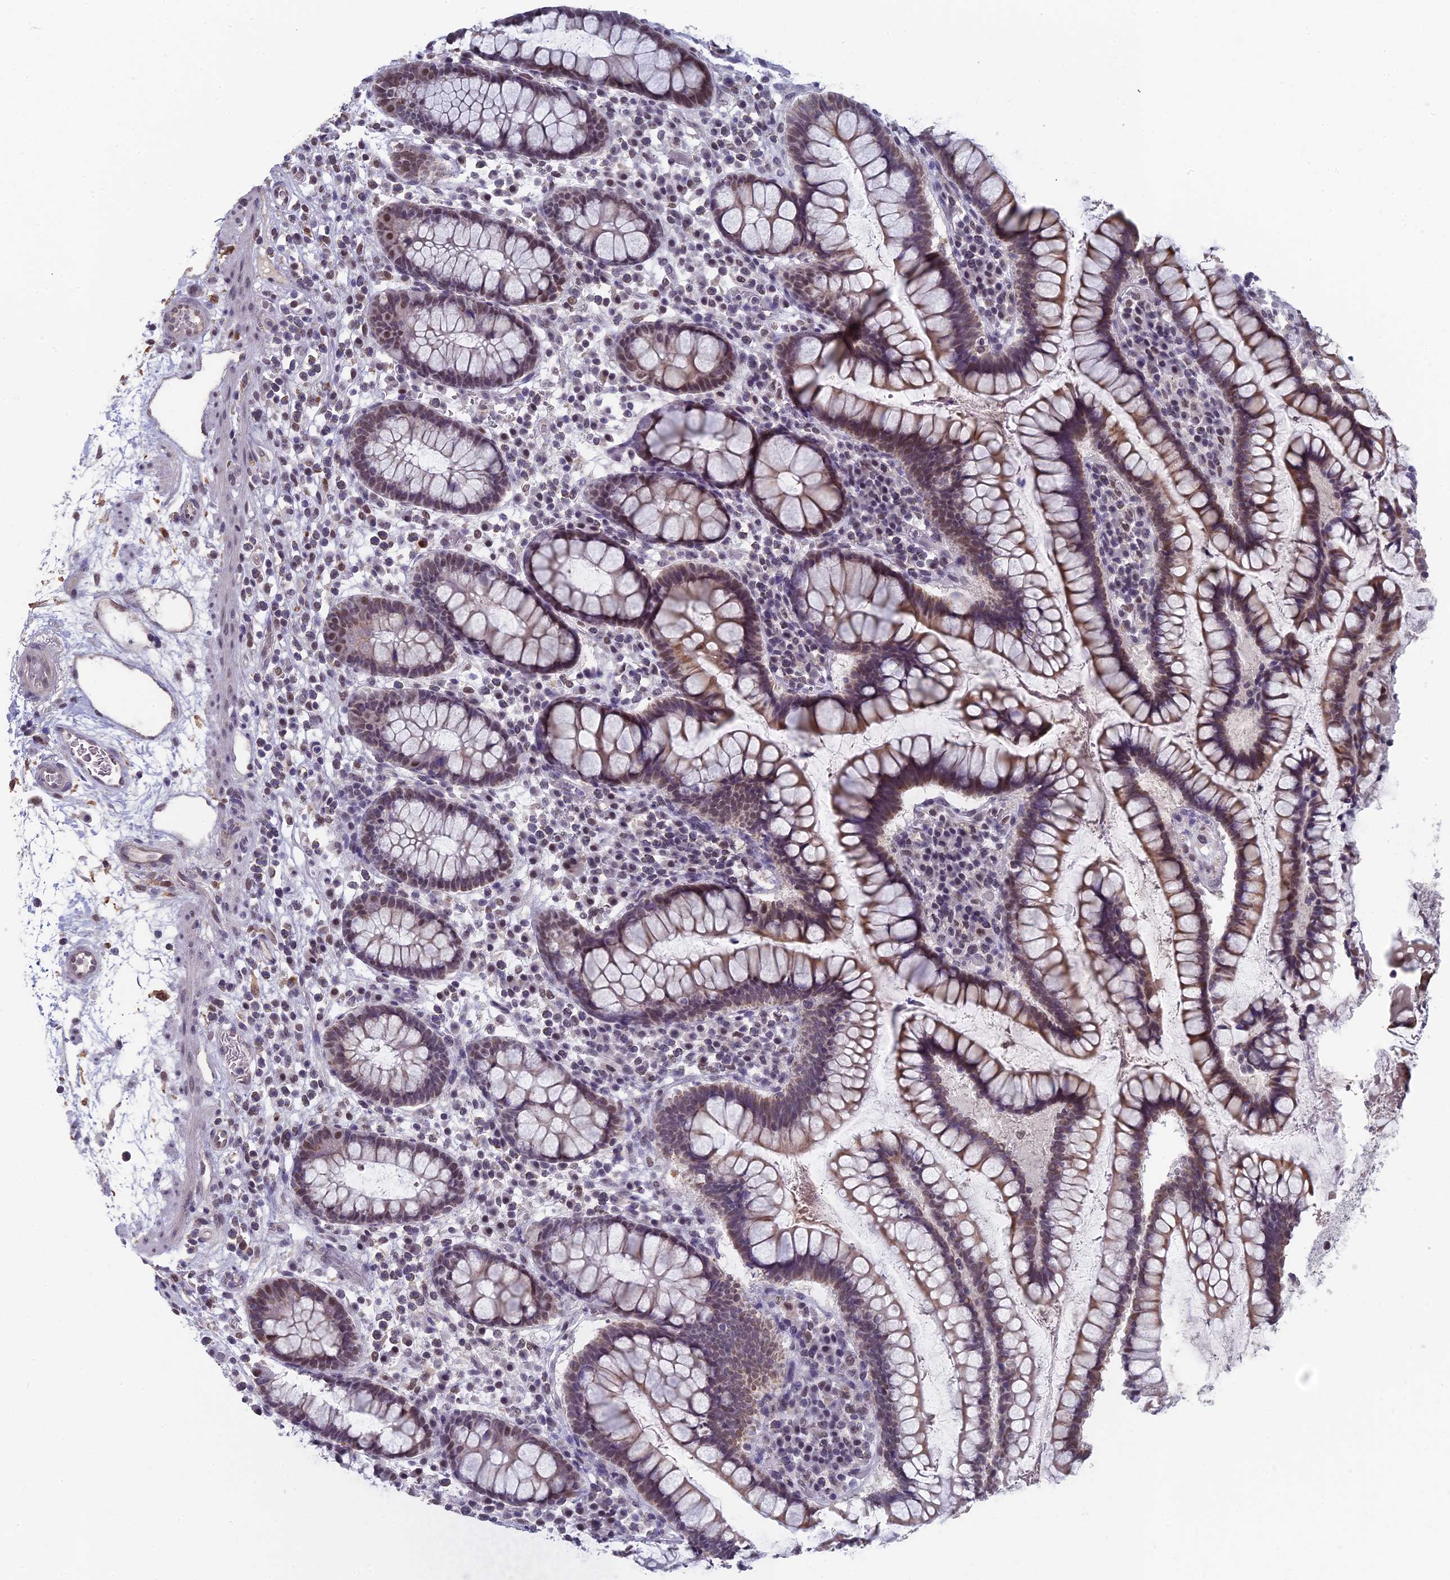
{"staining": {"intensity": "moderate", "quantity": "25%-75%", "location": "cytoplasmic/membranous"}, "tissue": "colon", "cell_type": "Endothelial cells", "image_type": "normal", "snomed": [{"axis": "morphology", "description": "Normal tissue, NOS"}, {"axis": "topography", "description": "Colon"}], "caption": "Endothelial cells show medium levels of moderate cytoplasmic/membranous staining in about 25%-75% of cells in benign human colon.", "gene": "MT", "patient": {"sex": "female", "age": 79}}